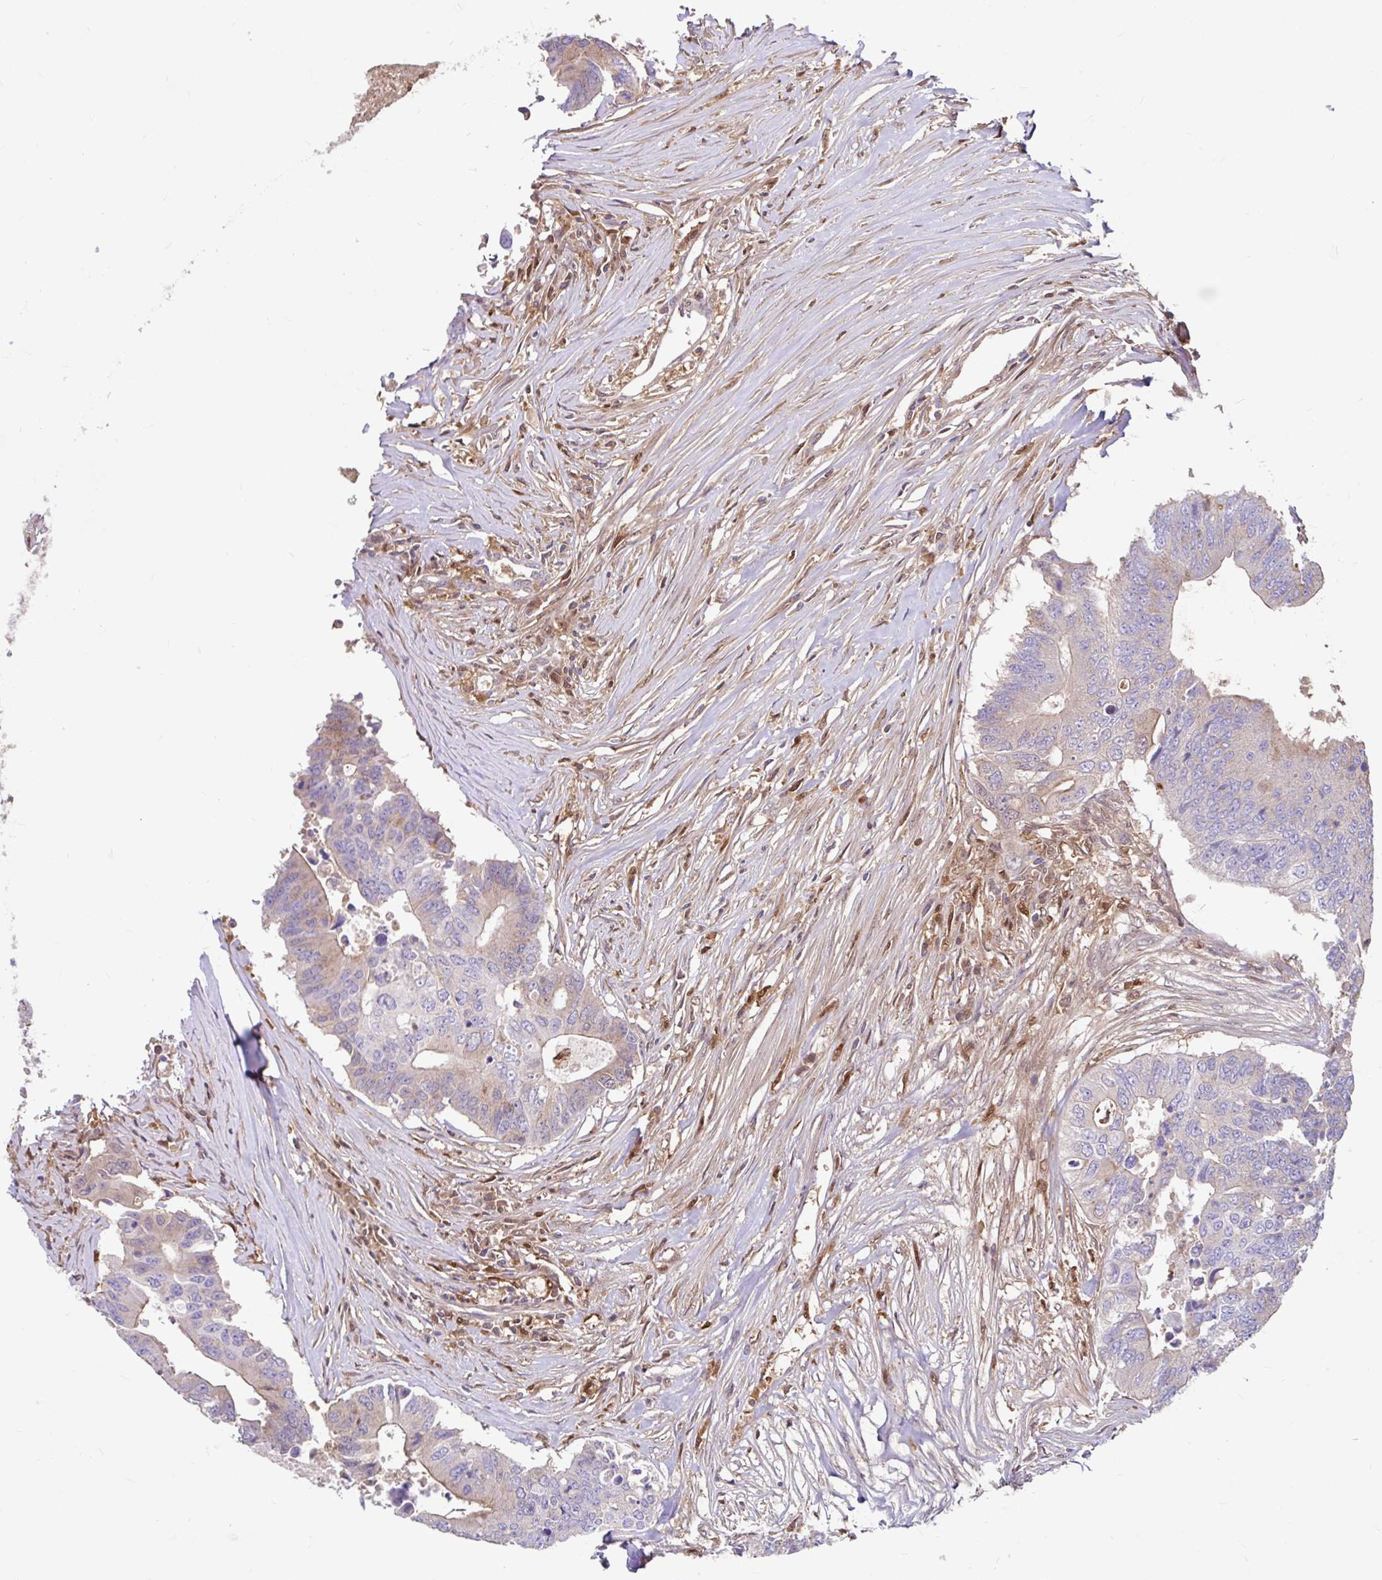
{"staining": {"intensity": "weak", "quantity": "<25%", "location": "cytoplasmic/membranous"}, "tissue": "colorectal cancer", "cell_type": "Tumor cells", "image_type": "cancer", "snomed": [{"axis": "morphology", "description": "Adenocarcinoma, NOS"}, {"axis": "topography", "description": "Colon"}], "caption": "Immunohistochemistry photomicrograph of colorectal adenocarcinoma stained for a protein (brown), which demonstrates no expression in tumor cells.", "gene": "BLVRA", "patient": {"sex": "male", "age": 71}}